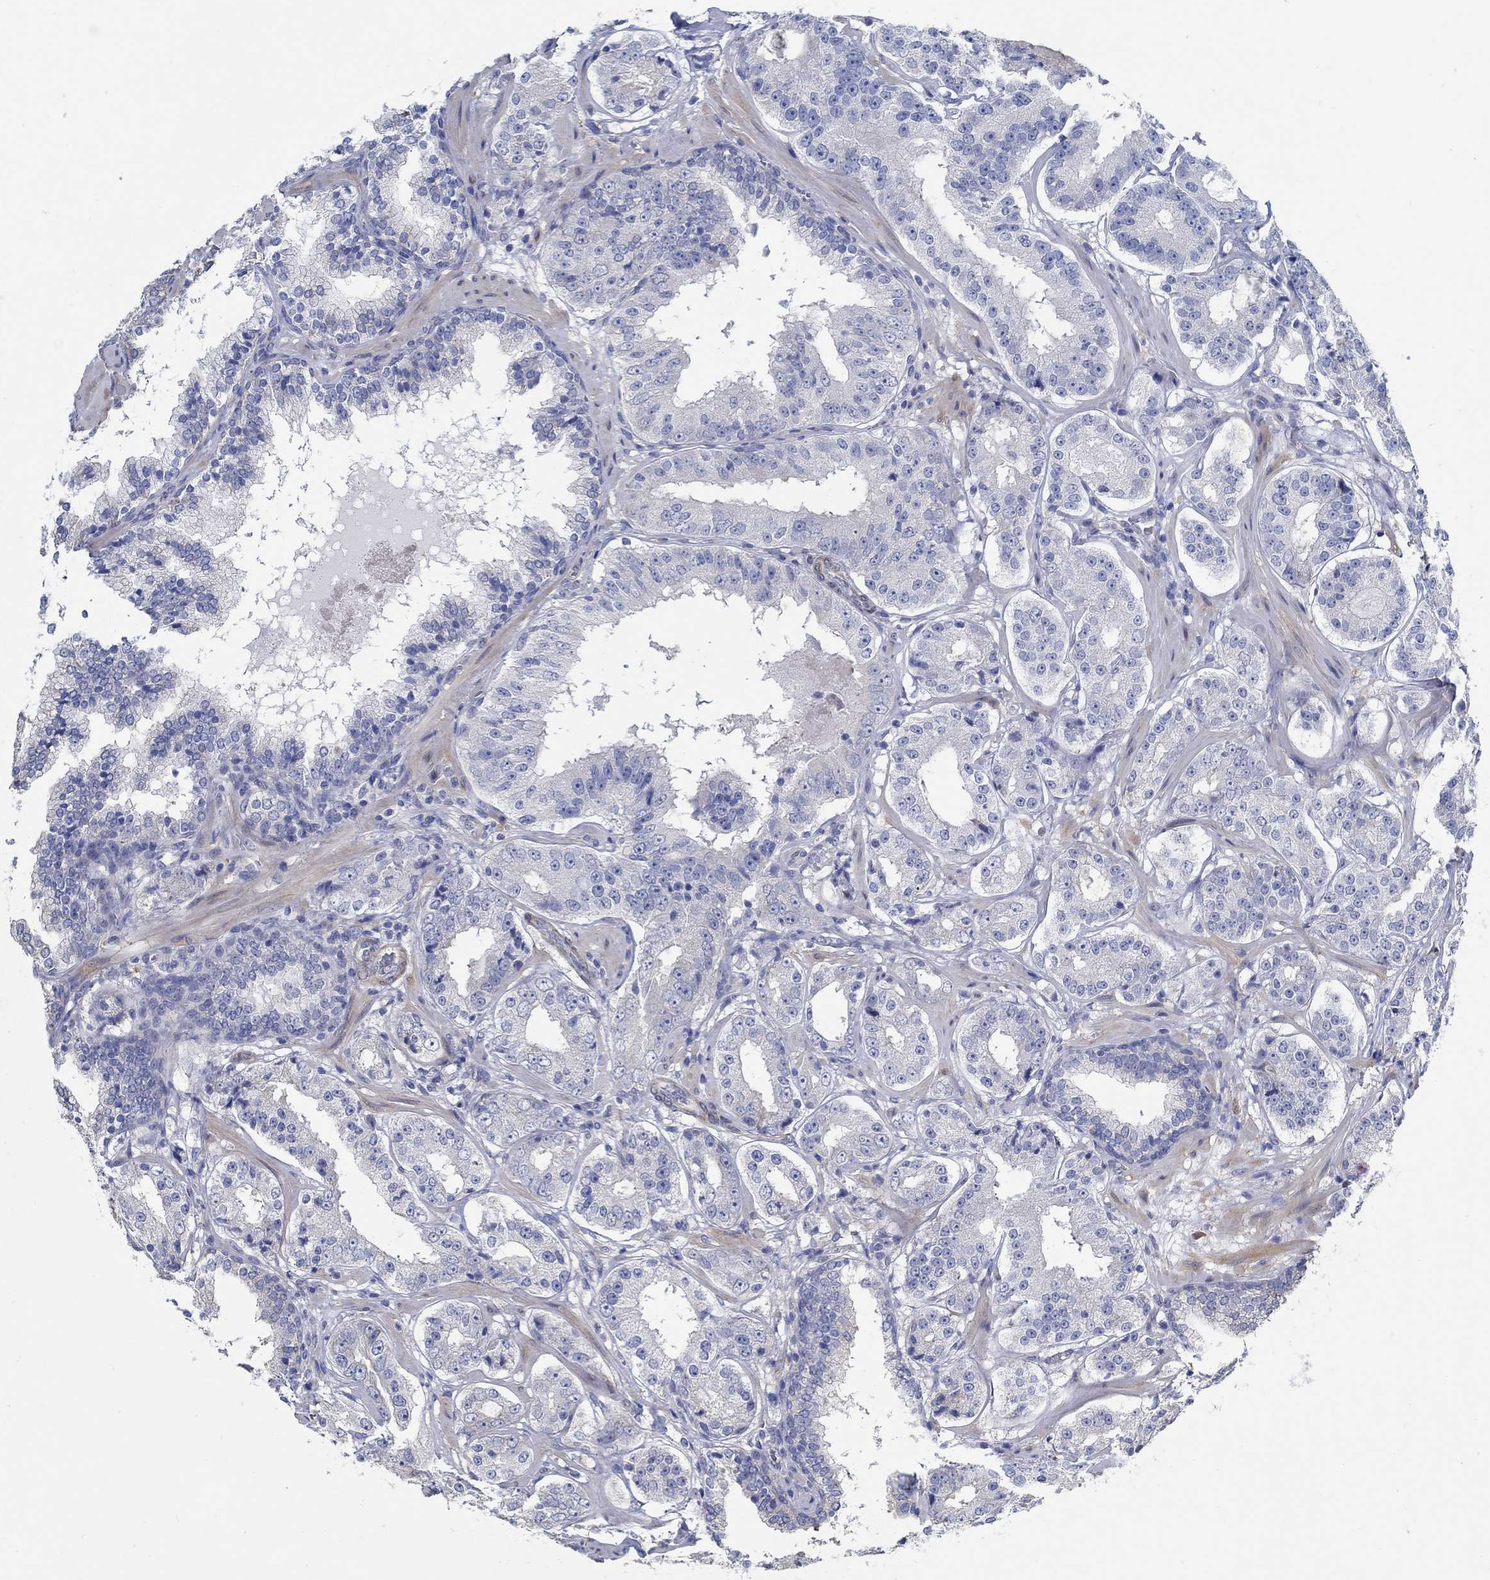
{"staining": {"intensity": "negative", "quantity": "none", "location": "none"}, "tissue": "prostate cancer", "cell_type": "Tumor cells", "image_type": "cancer", "snomed": [{"axis": "morphology", "description": "Adenocarcinoma, Low grade"}, {"axis": "topography", "description": "Prostate"}], "caption": "Immunohistochemical staining of human prostate cancer shows no significant staining in tumor cells.", "gene": "C15orf39", "patient": {"sex": "male", "age": 60}}